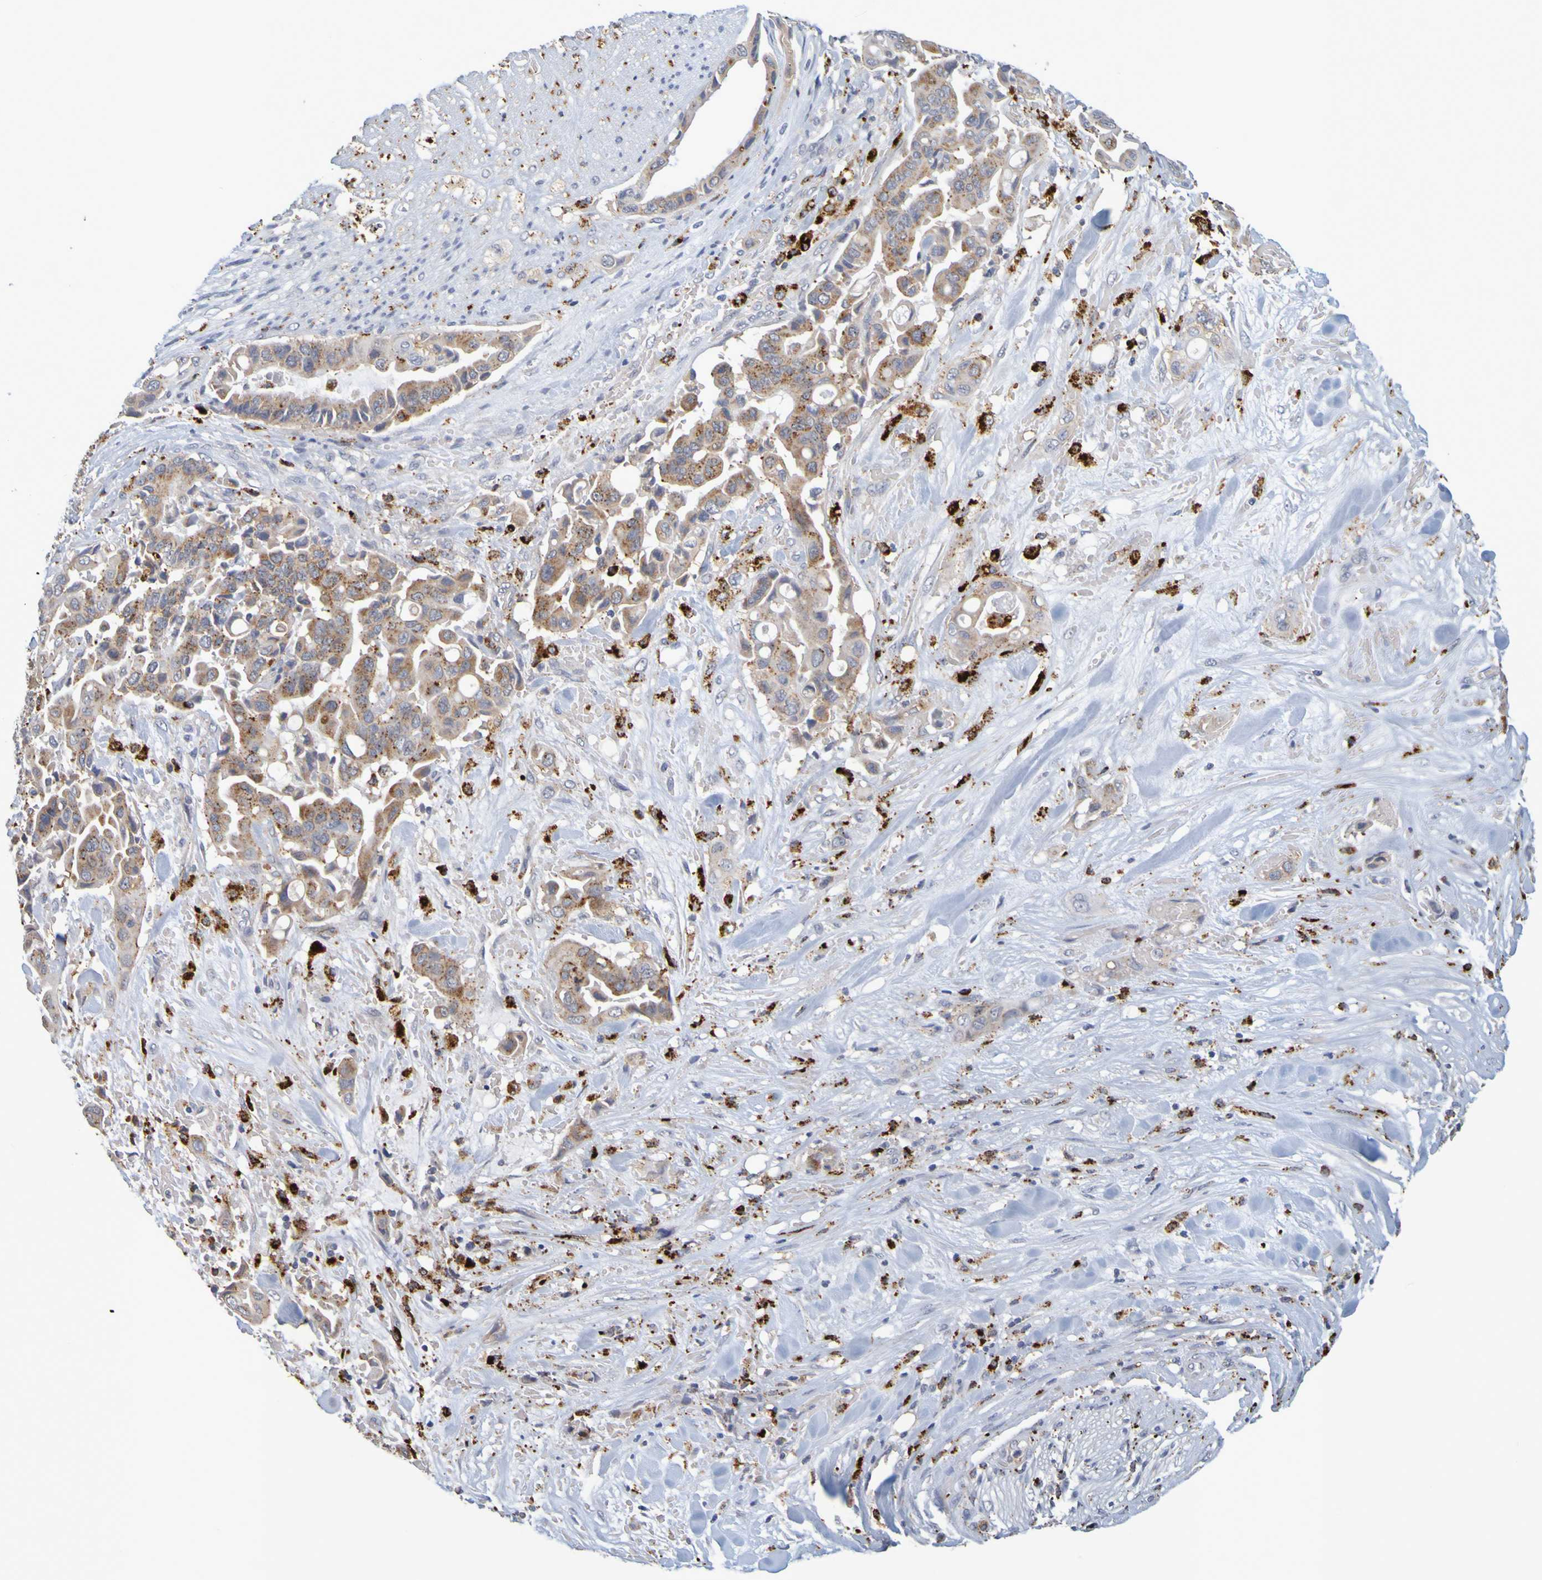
{"staining": {"intensity": "moderate", "quantity": ">75%", "location": "cytoplasmic/membranous"}, "tissue": "liver cancer", "cell_type": "Tumor cells", "image_type": "cancer", "snomed": [{"axis": "morphology", "description": "Cholangiocarcinoma"}, {"axis": "topography", "description": "Liver"}], "caption": "DAB (3,3'-diaminobenzidine) immunohistochemical staining of cholangiocarcinoma (liver) exhibits moderate cytoplasmic/membranous protein expression in approximately >75% of tumor cells. The protein of interest is shown in brown color, while the nuclei are stained blue.", "gene": "TPH1", "patient": {"sex": "female", "age": 61}}